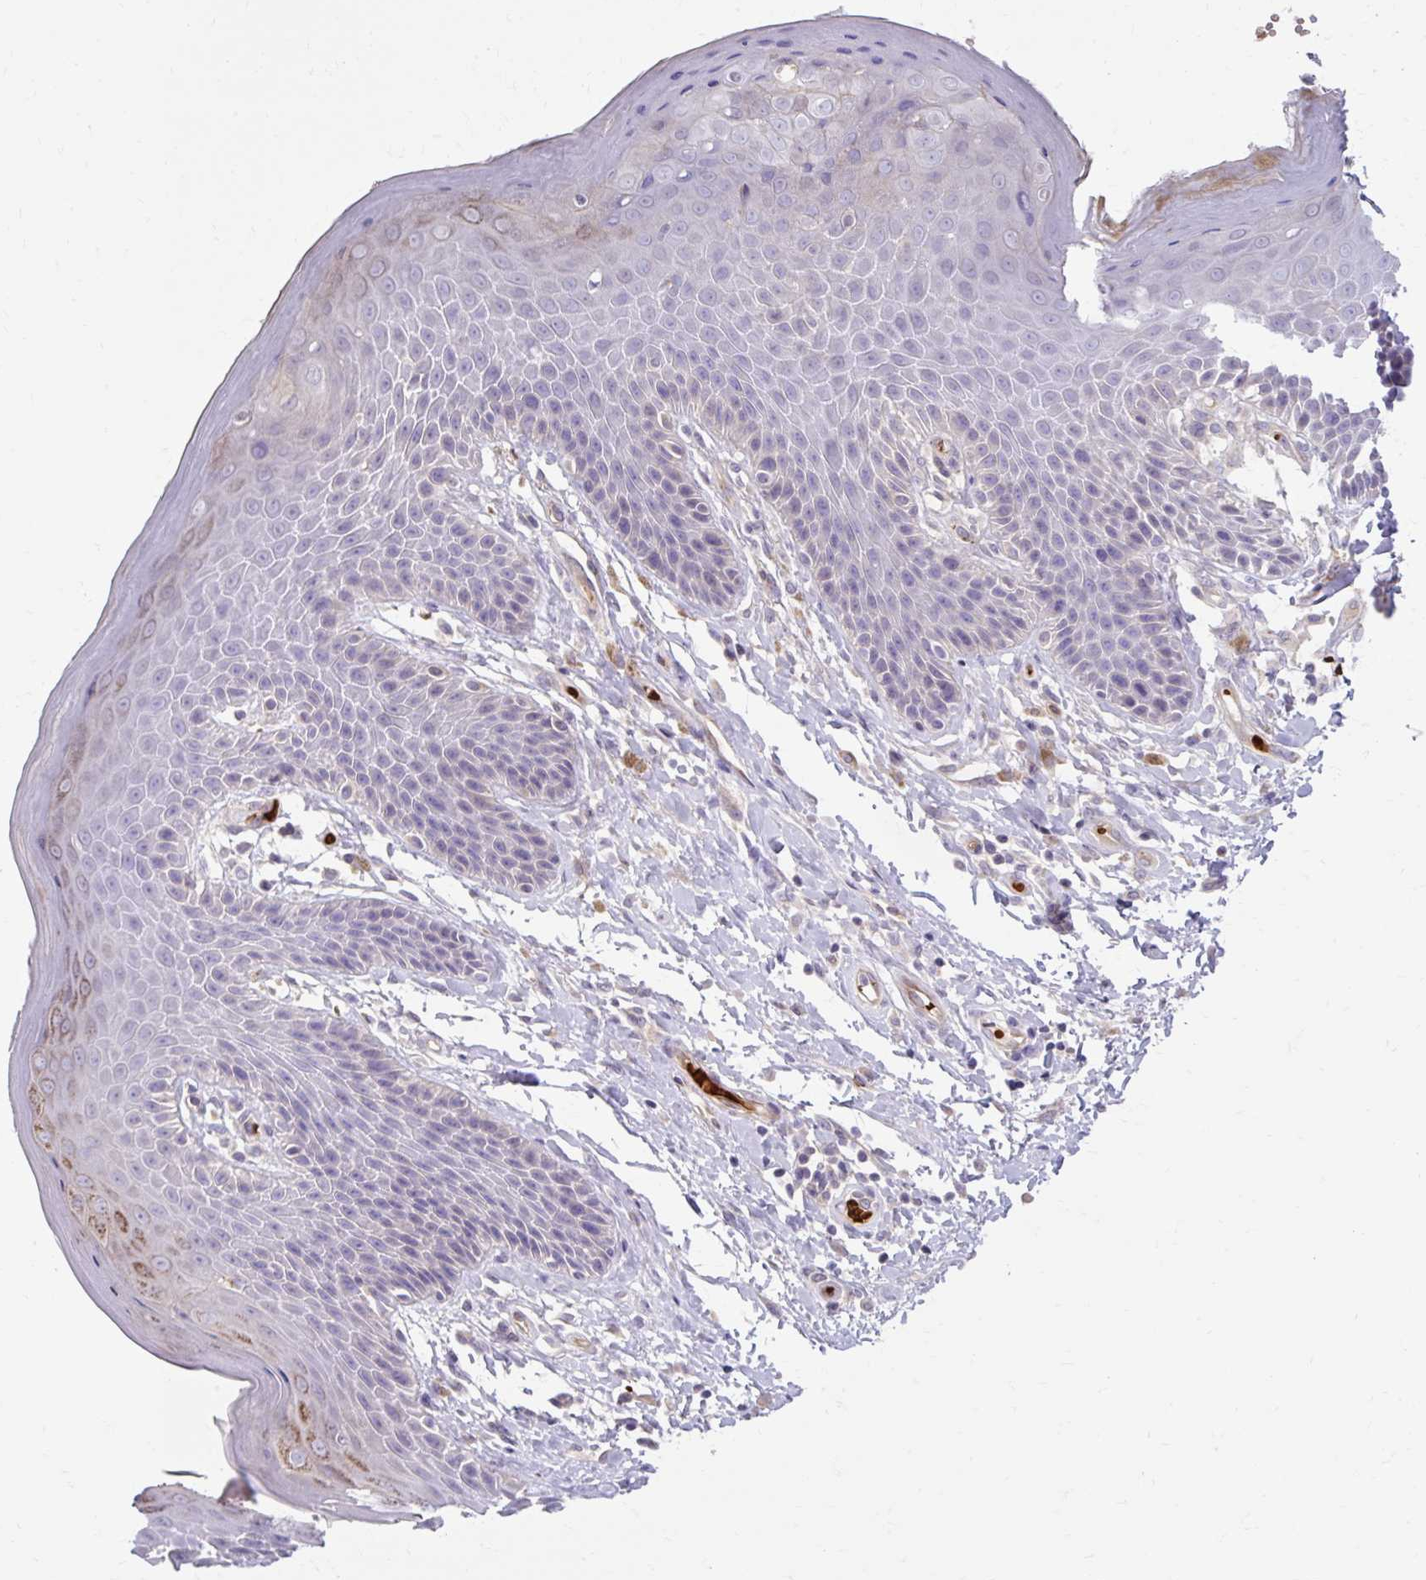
{"staining": {"intensity": "moderate", "quantity": "<25%", "location": "cytoplasmic/membranous"}, "tissue": "skin", "cell_type": "Epidermal cells", "image_type": "normal", "snomed": [{"axis": "morphology", "description": "Normal tissue, NOS"}, {"axis": "topography", "description": "Peripheral nerve tissue"}], "caption": "A high-resolution histopathology image shows immunohistochemistry (IHC) staining of unremarkable skin, which demonstrates moderate cytoplasmic/membranous expression in approximately <25% of epidermal cells. The protein of interest is shown in brown color, while the nuclei are stained blue.", "gene": "USHBP1", "patient": {"sex": "male", "age": 51}}